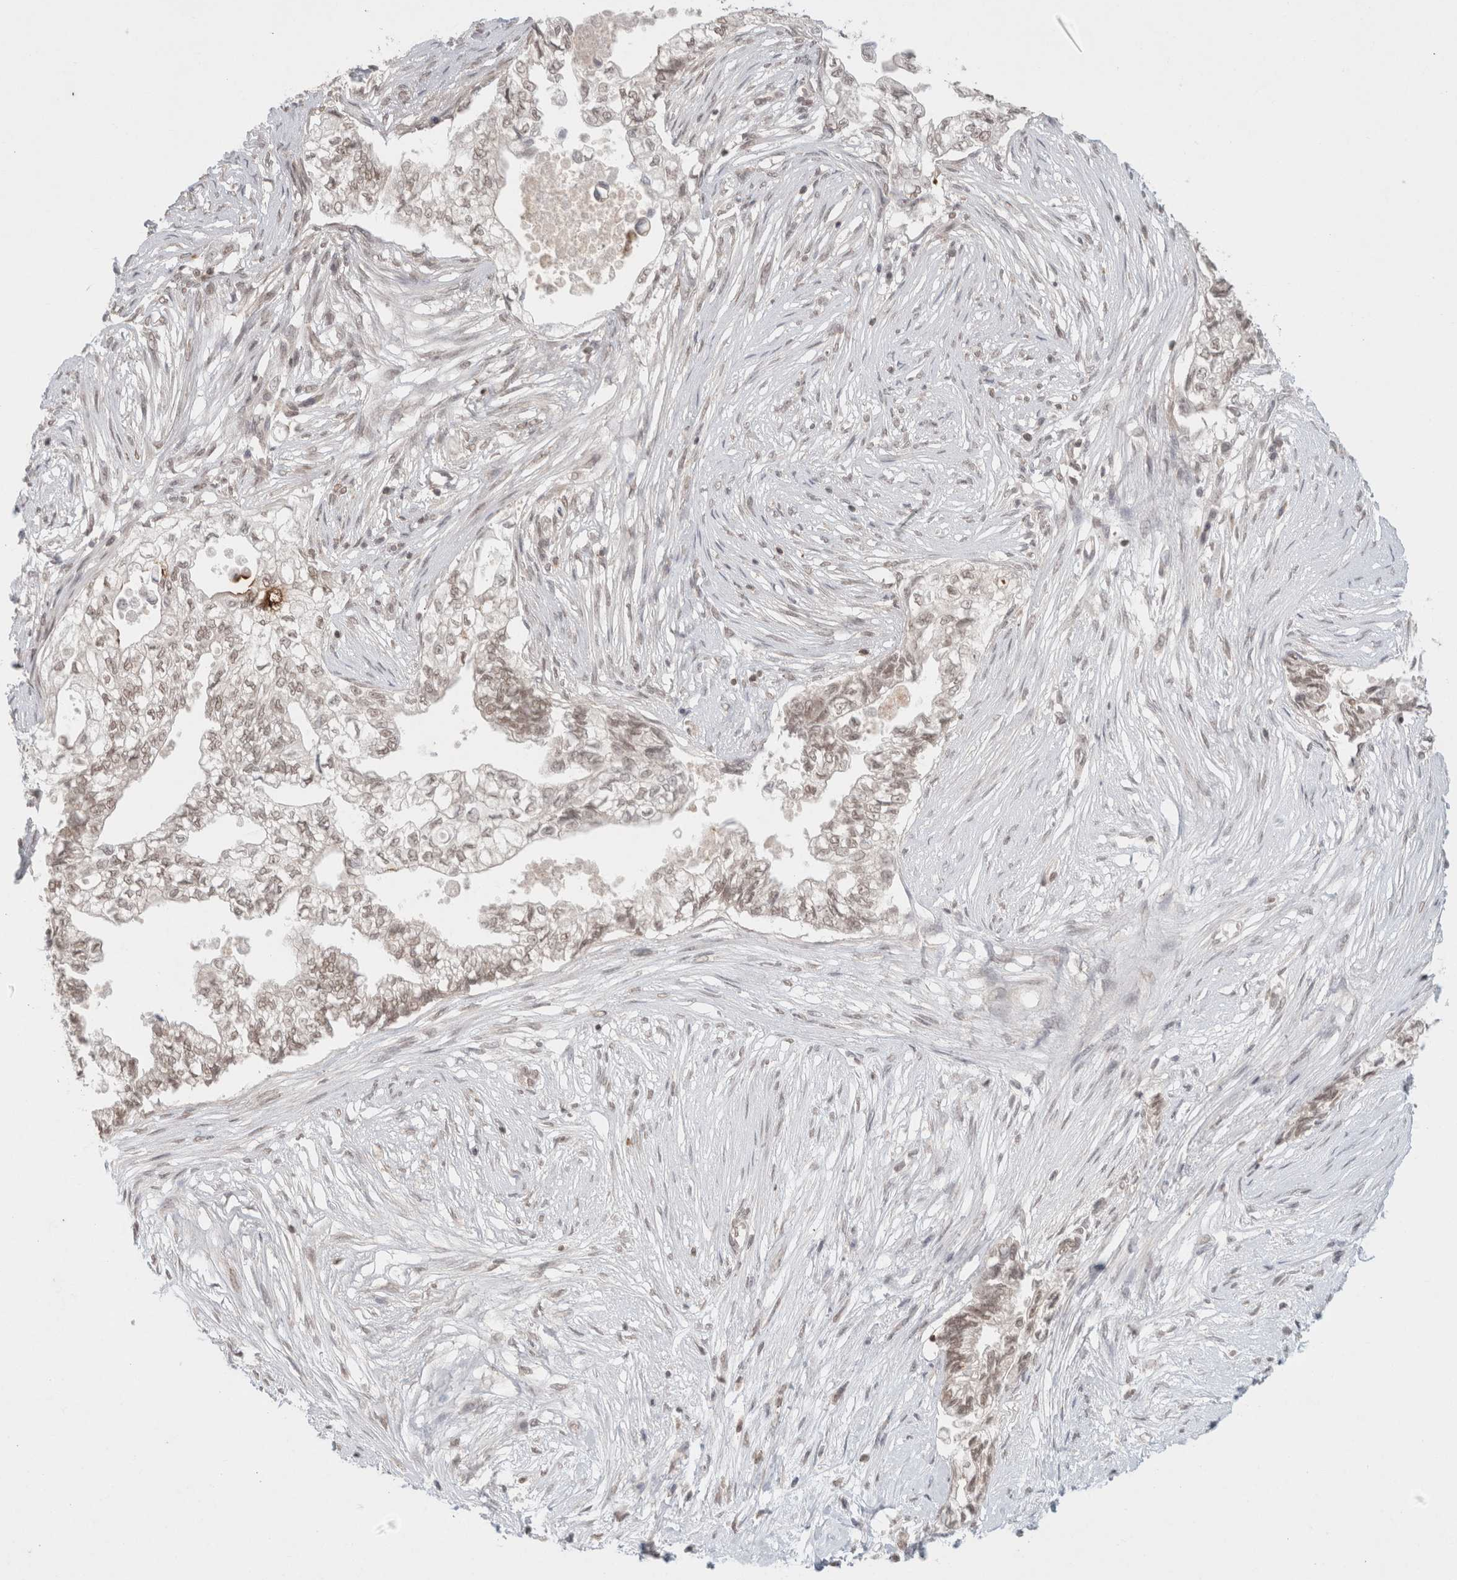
{"staining": {"intensity": "weak", "quantity": "25%-75%", "location": "nuclear"}, "tissue": "pancreatic cancer", "cell_type": "Tumor cells", "image_type": "cancer", "snomed": [{"axis": "morphology", "description": "Adenocarcinoma, NOS"}, {"axis": "topography", "description": "Pancreas"}], "caption": "The histopathology image demonstrates staining of adenocarcinoma (pancreatic), revealing weak nuclear protein positivity (brown color) within tumor cells.", "gene": "FBXO42", "patient": {"sex": "male", "age": 72}}